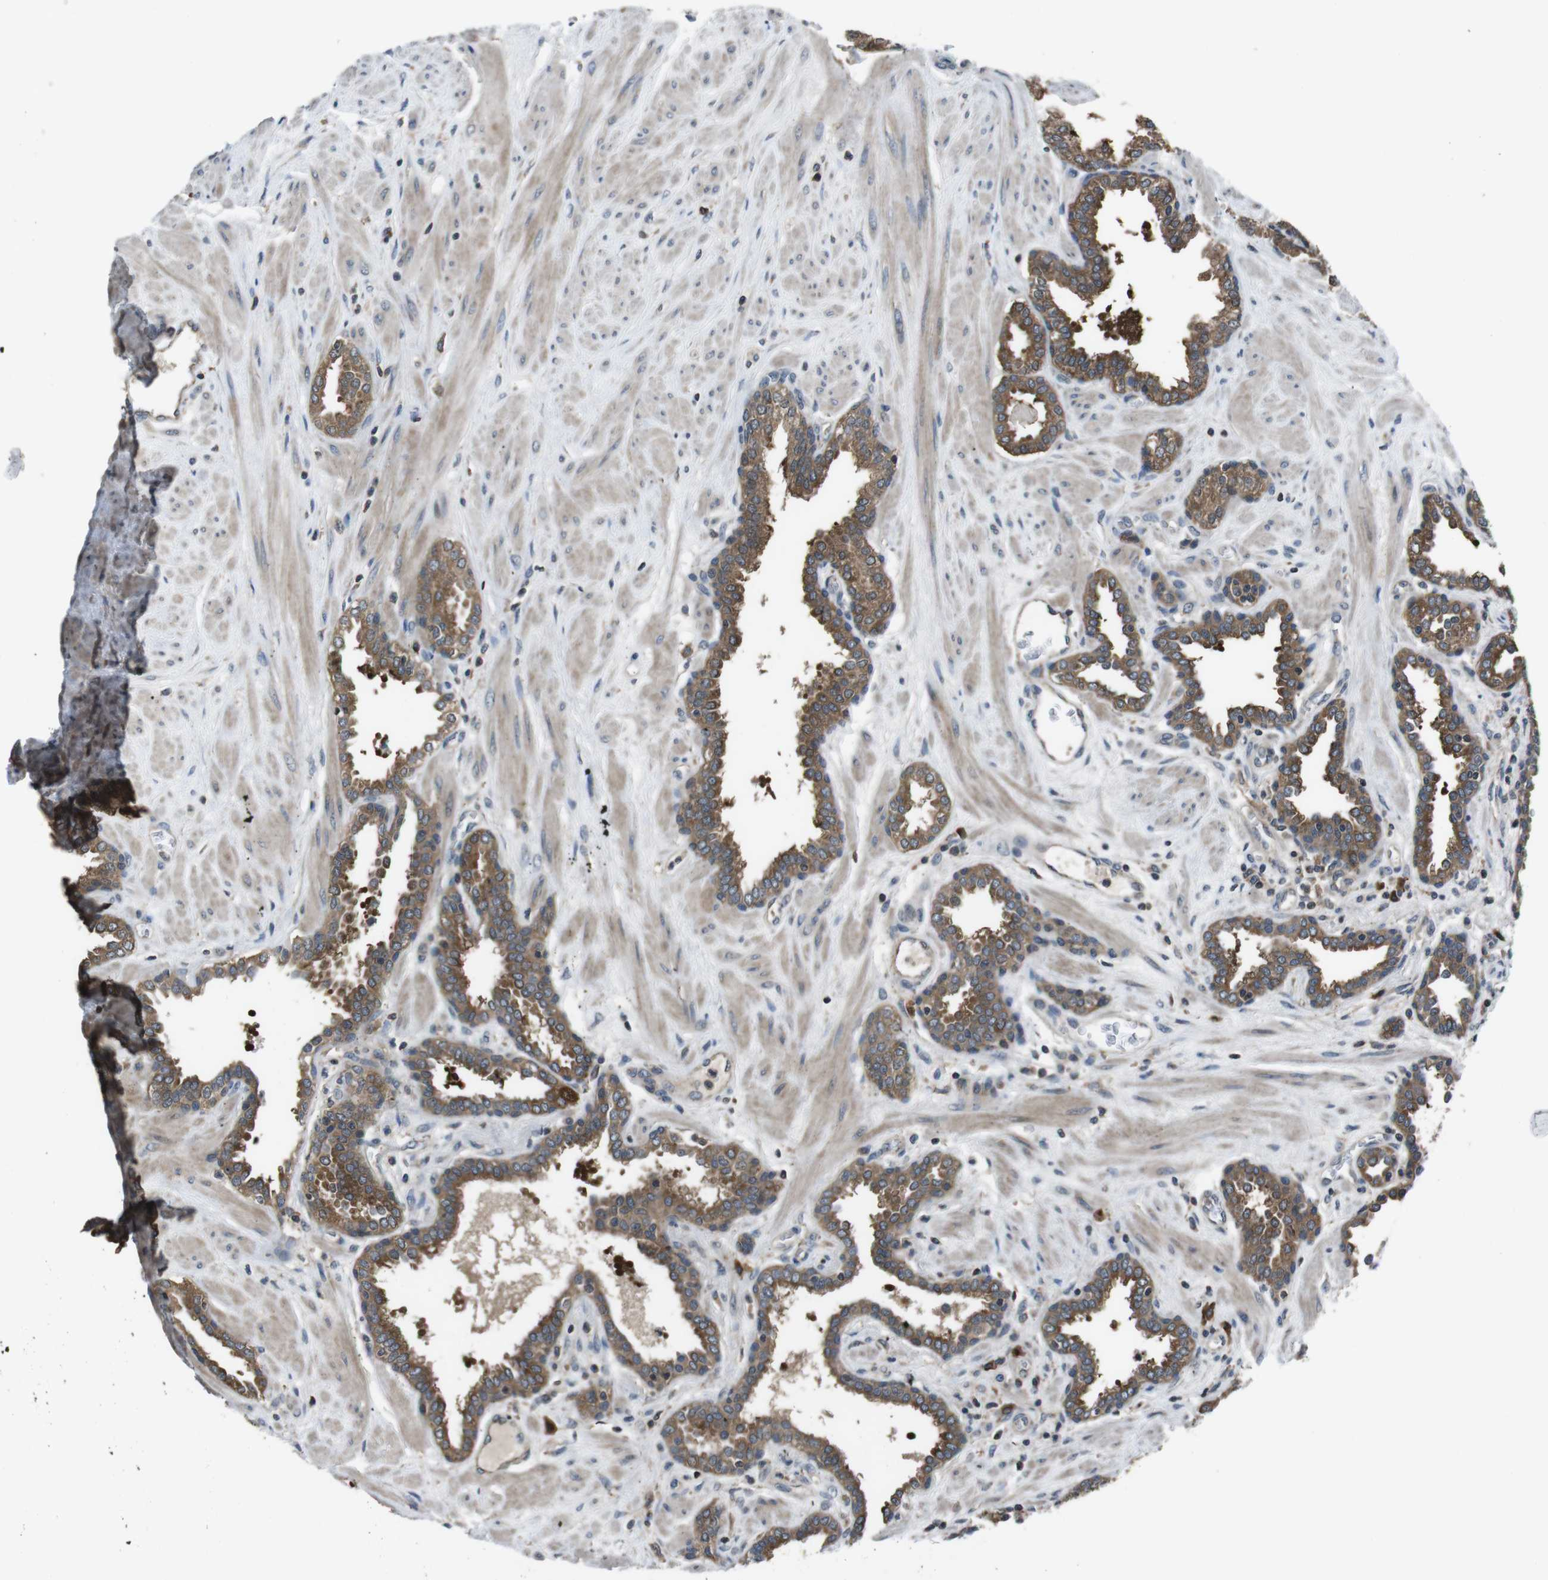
{"staining": {"intensity": "strong", "quantity": ">75%", "location": "cytoplasmic/membranous"}, "tissue": "prostate", "cell_type": "Glandular cells", "image_type": "normal", "snomed": [{"axis": "morphology", "description": "Normal tissue, NOS"}, {"axis": "topography", "description": "Prostate"}], "caption": "A high-resolution micrograph shows IHC staining of benign prostate, which displays strong cytoplasmic/membranous staining in approximately >75% of glandular cells. (IHC, brightfield microscopy, high magnification).", "gene": "SLC22A23", "patient": {"sex": "male", "age": 51}}